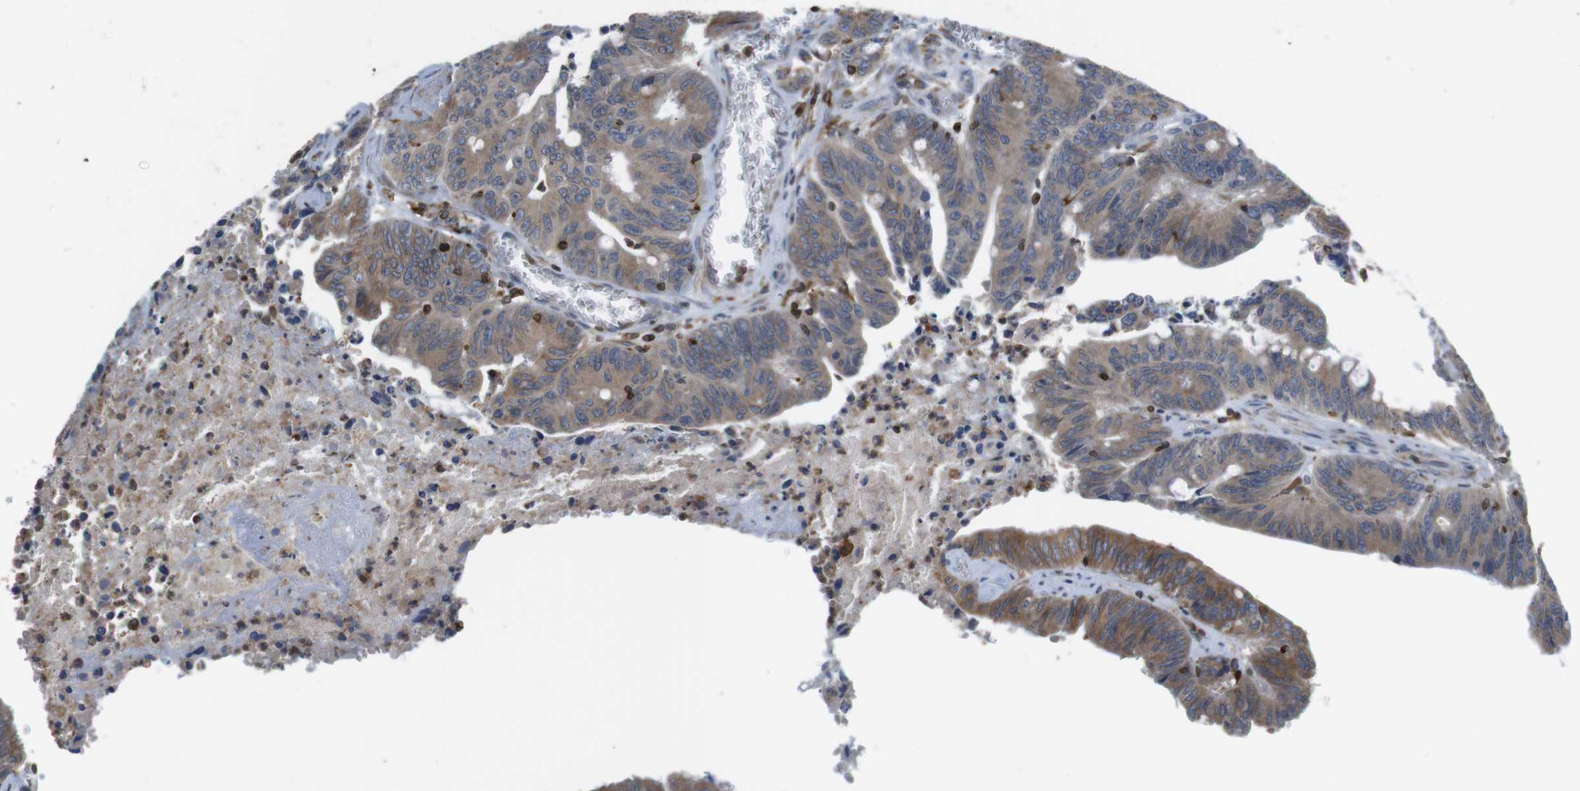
{"staining": {"intensity": "moderate", "quantity": ">75%", "location": "cytoplasmic/membranous"}, "tissue": "colorectal cancer", "cell_type": "Tumor cells", "image_type": "cancer", "snomed": [{"axis": "morphology", "description": "Adenocarcinoma, NOS"}, {"axis": "topography", "description": "Colon"}], "caption": "The image demonstrates a brown stain indicating the presence of a protein in the cytoplasmic/membranous of tumor cells in adenocarcinoma (colorectal). (DAB (3,3'-diaminobenzidine) = brown stain, brightfield microscopy at high magnification).", "gene": "ARL6IP5", "patient": {"sex": "male", "age": 45}}